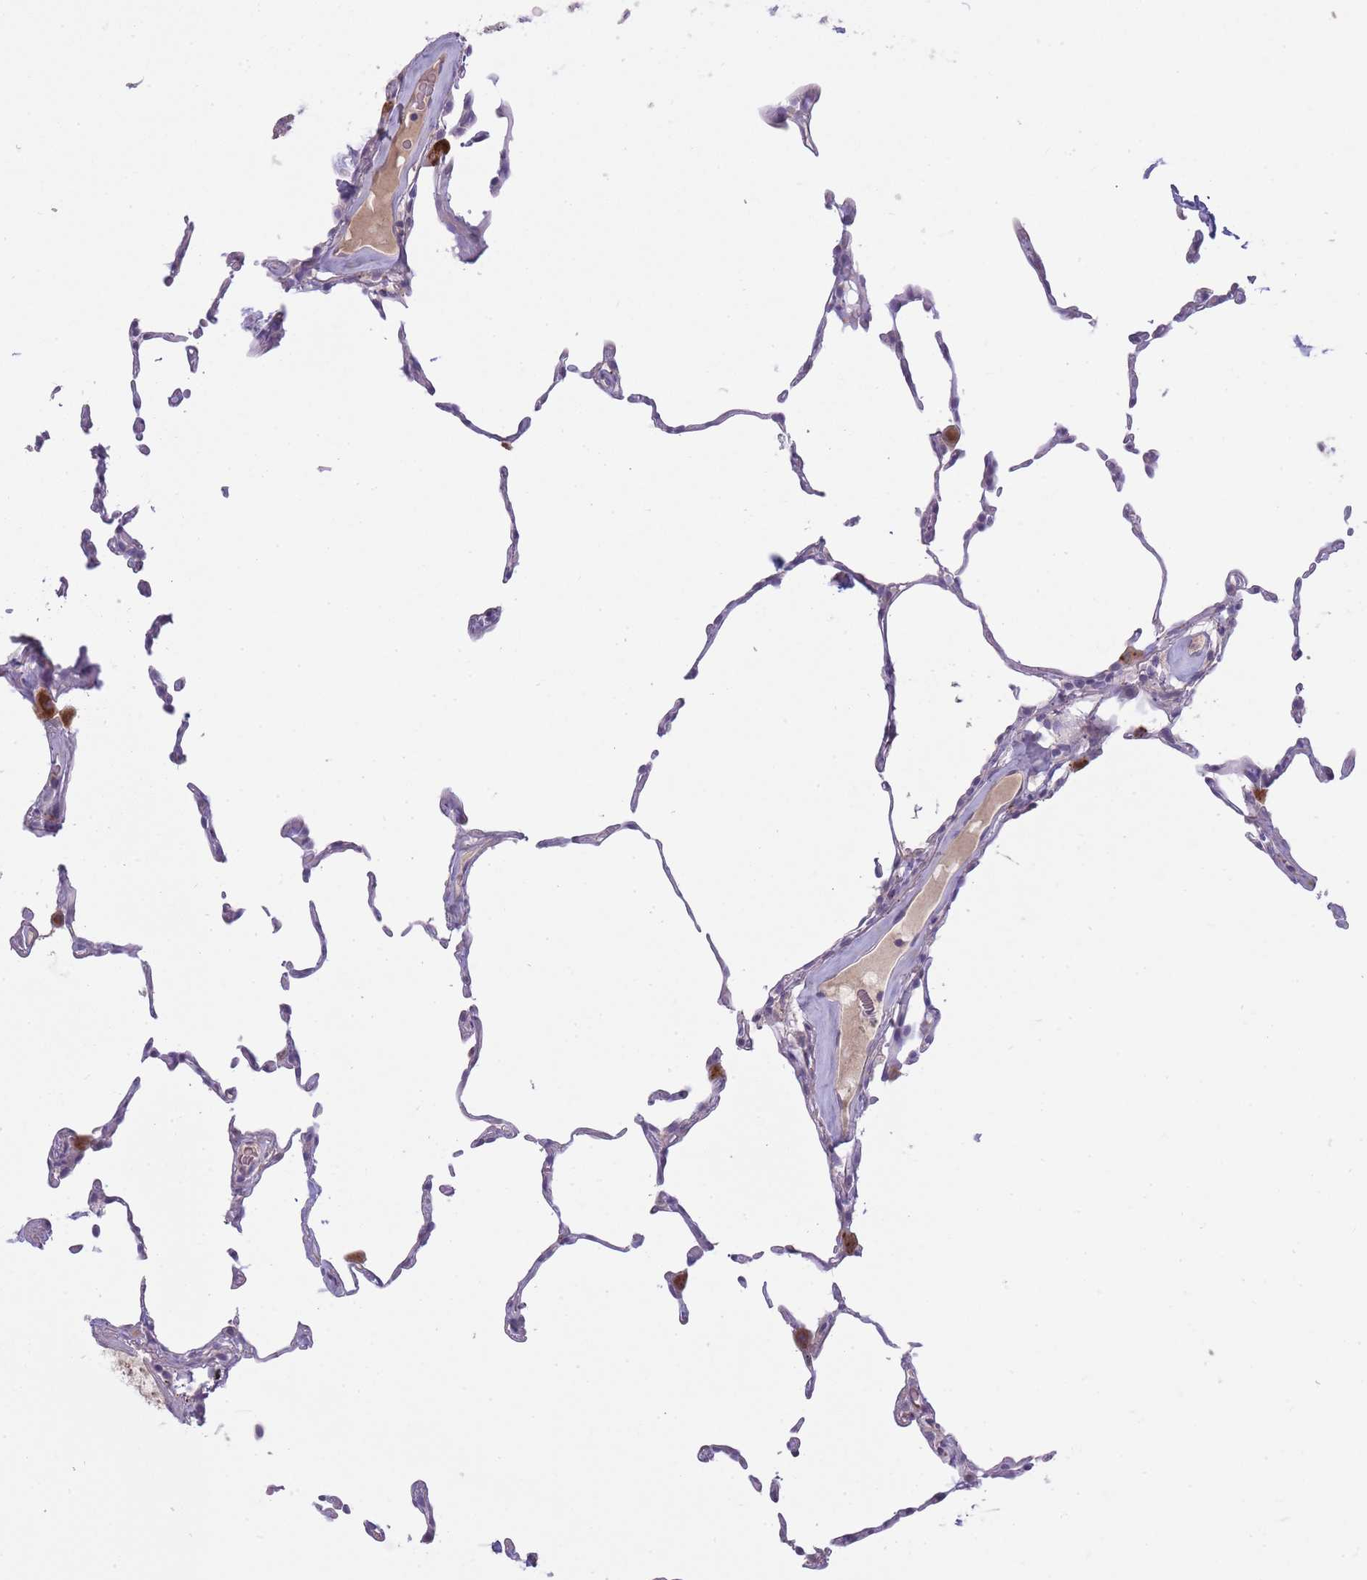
{"staining": {"intensity": "negative", "quantity": "none", "location": "none"}, "tissue": "lung", "cell_type": "Alveolar cells", "image_type": "normal", "snomed": [{"axis": "morphology", "description": "Normal tissue, NOS"}, {"axis": "topography", "description": "Lung"}], "caption": "High power microscopy histopathology image of an immunohistochemistry micrograph of unremarkable lung, revealing no significant staining in alveolar cells. (Stains: DAB (3,3'-diaminobenzidine) immunohistochemistry (IHC) with hematoxylin counter stain, Microscopy: brightfield microscopy at high magnification).", "gene": "TRIM61", "patient": {"sex": "female", "age": 57}}